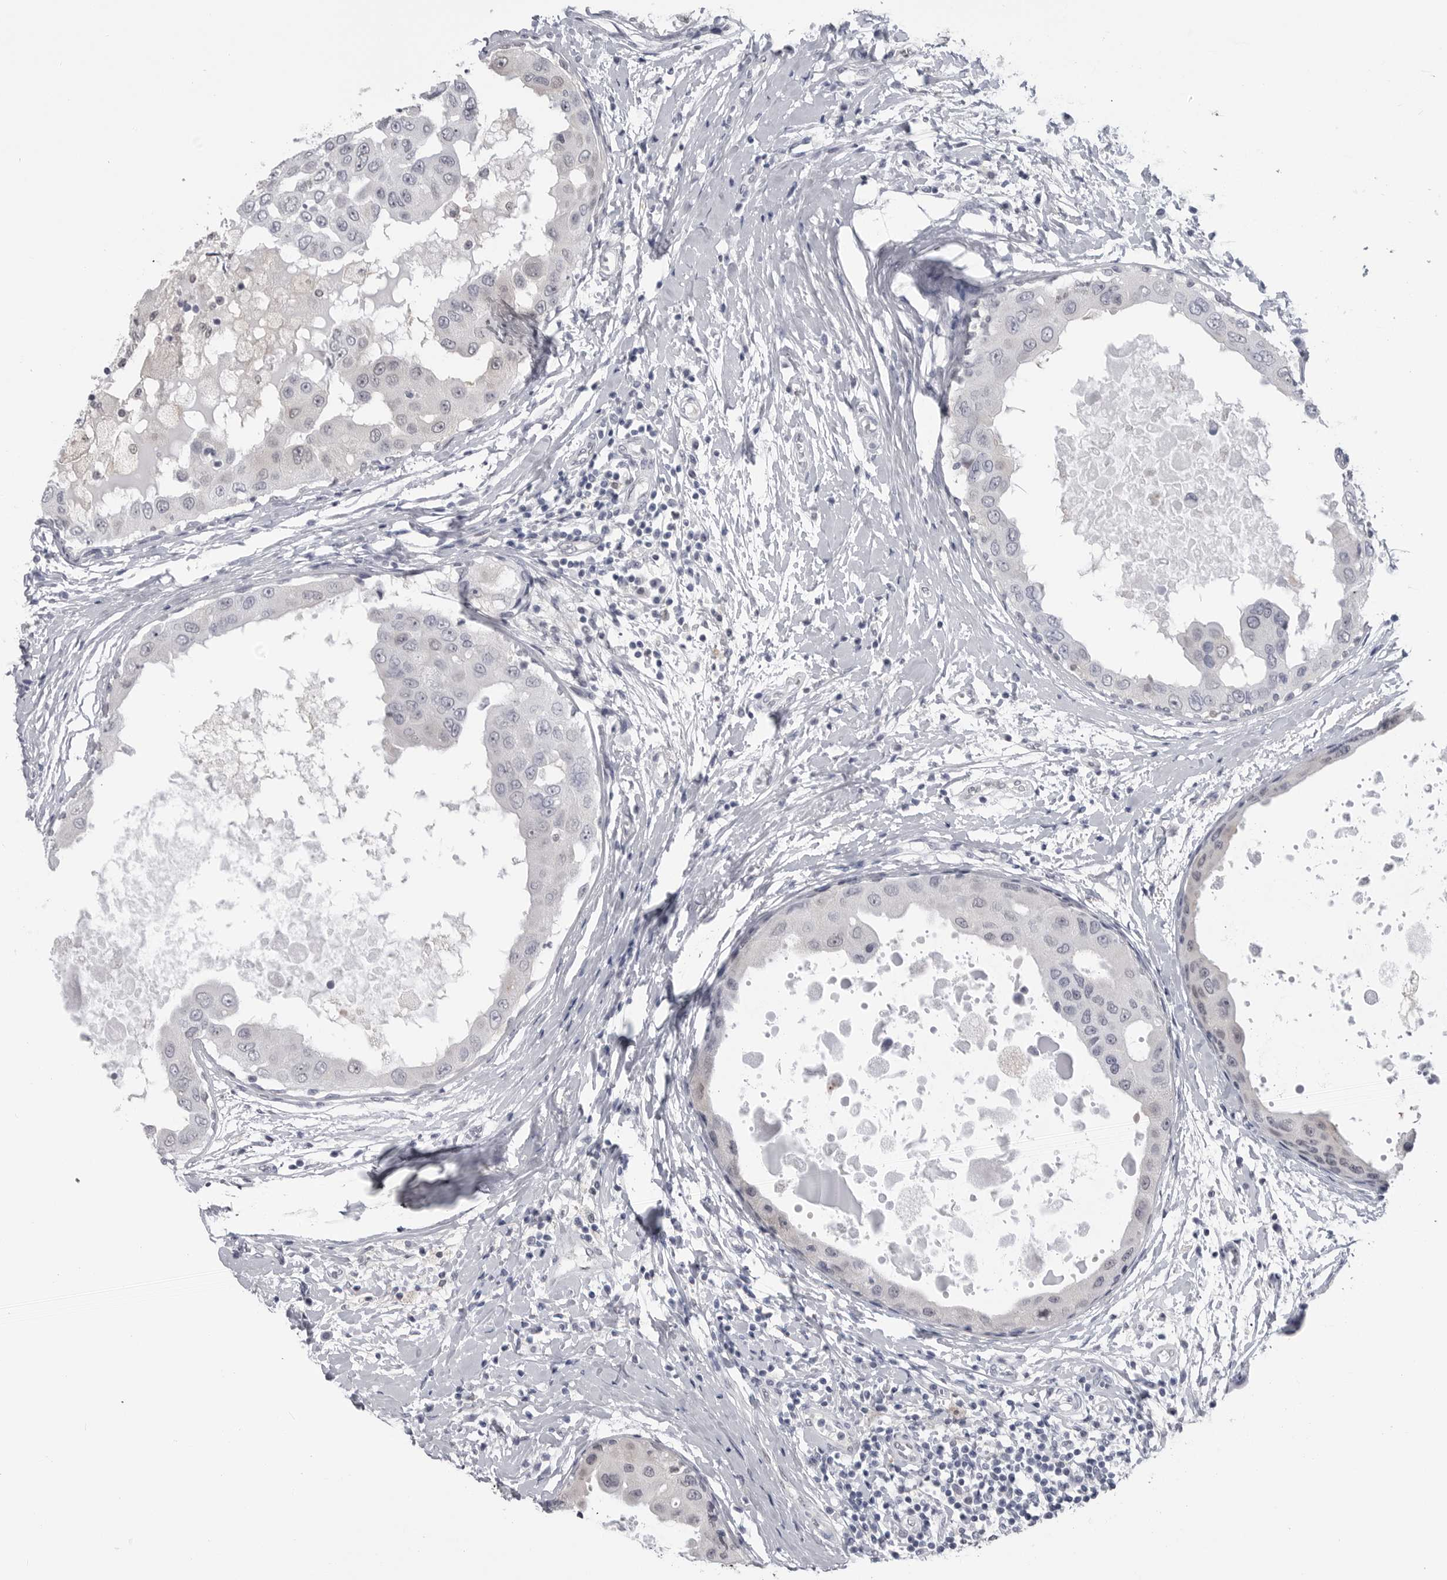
{"staining": {"intensity": "negative", "quantity": "none", "location": "none"}, "tissue": "breast cancer", "cell_type": "Tumor cells", "image_type": "cancer", "snomed": [{"axis": "morphology", "description": "Duct carcinoma"}, {"axis": "topography", "description": "Breast"}], "caption": "This is an immunohistochemistry (IHC) image of human breast cancer (intraductal carcinoma). There is no positivity in tumor cells.", "gene": "PNPO", "patient": {"sex": "female", "age": 27}}